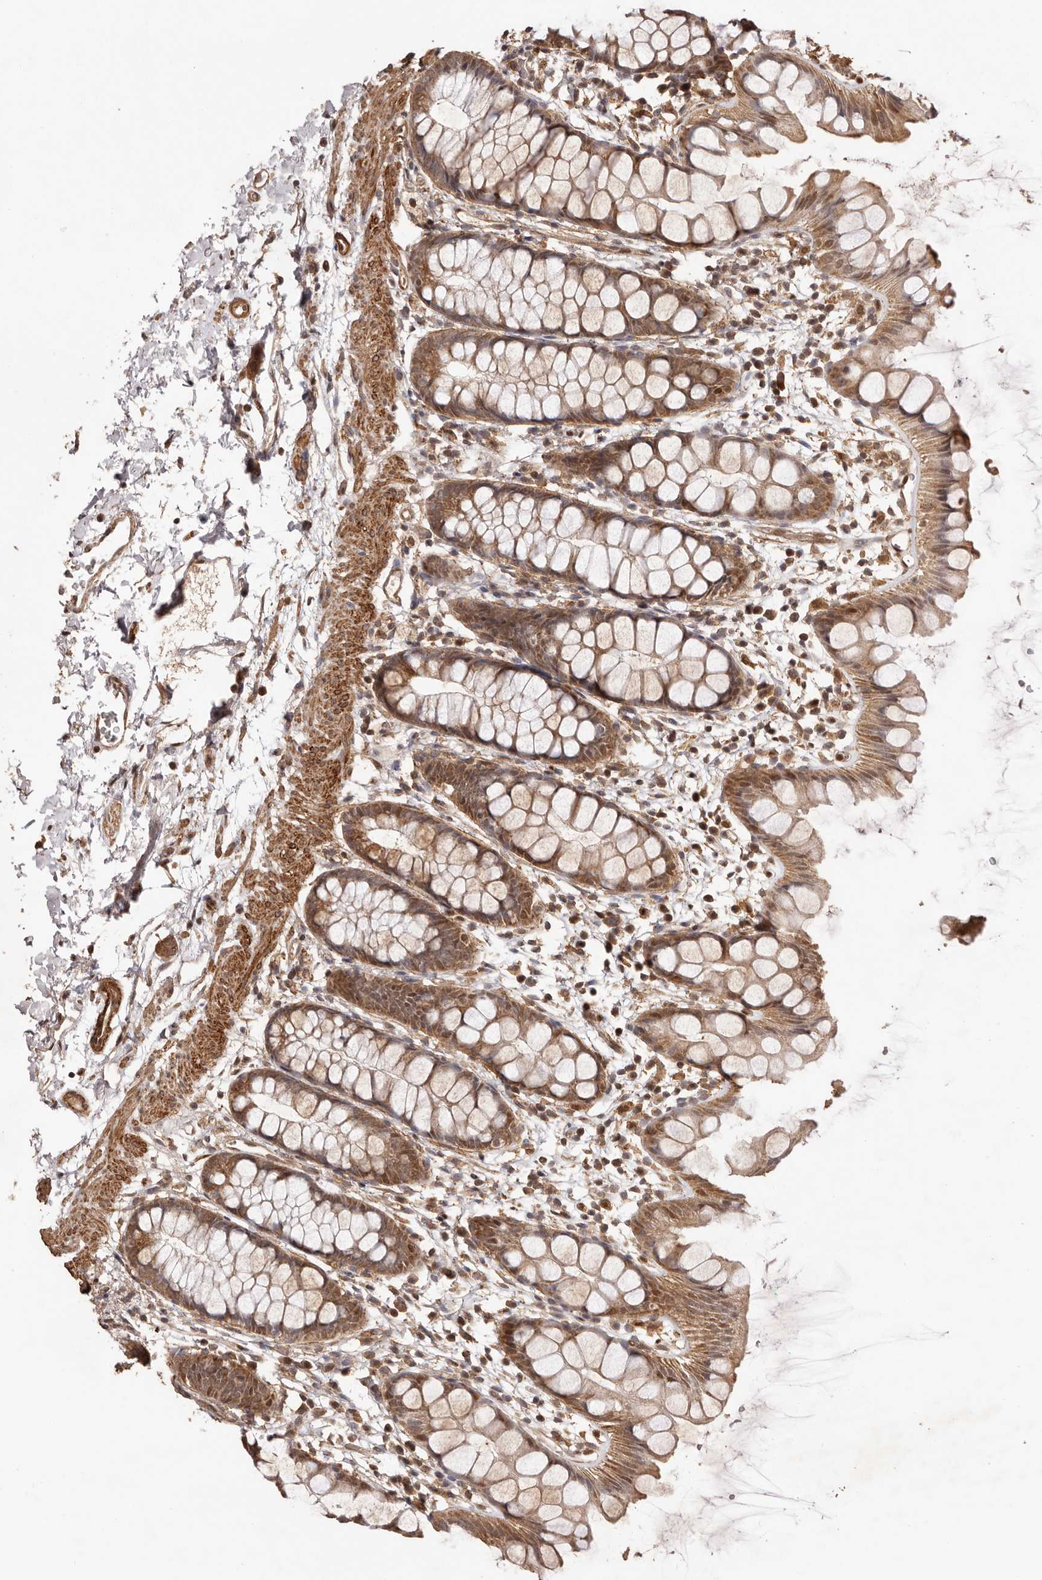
{"staining": {"intensity": "moderate", "quantity": ">75%", "location": "cytoplasmic/membranous,nuclear"}, "tissue": "rectum", "cell_type": "Glandular cells", "image_type": "normal", "snomed": [{"axis": "morphology", "description": "Normal tissue, NOS"}, {"axis": "topography", "description": "Rectum"}], "caption": "IHC staining of unremarkable rectum, which shows medium levels of moderate cytoplasmic/membranous,nuclear staining in approximately >75% of glandular cells indicating moderate cytoplasmic/membranous,nuclear protein expression. The staining was performed using DAB (brown) for protein detection and nuclei were counterstained in hematoxylin (blue).", "gene": "UBR2", "patient": {"sex": "female", "age": 65}}